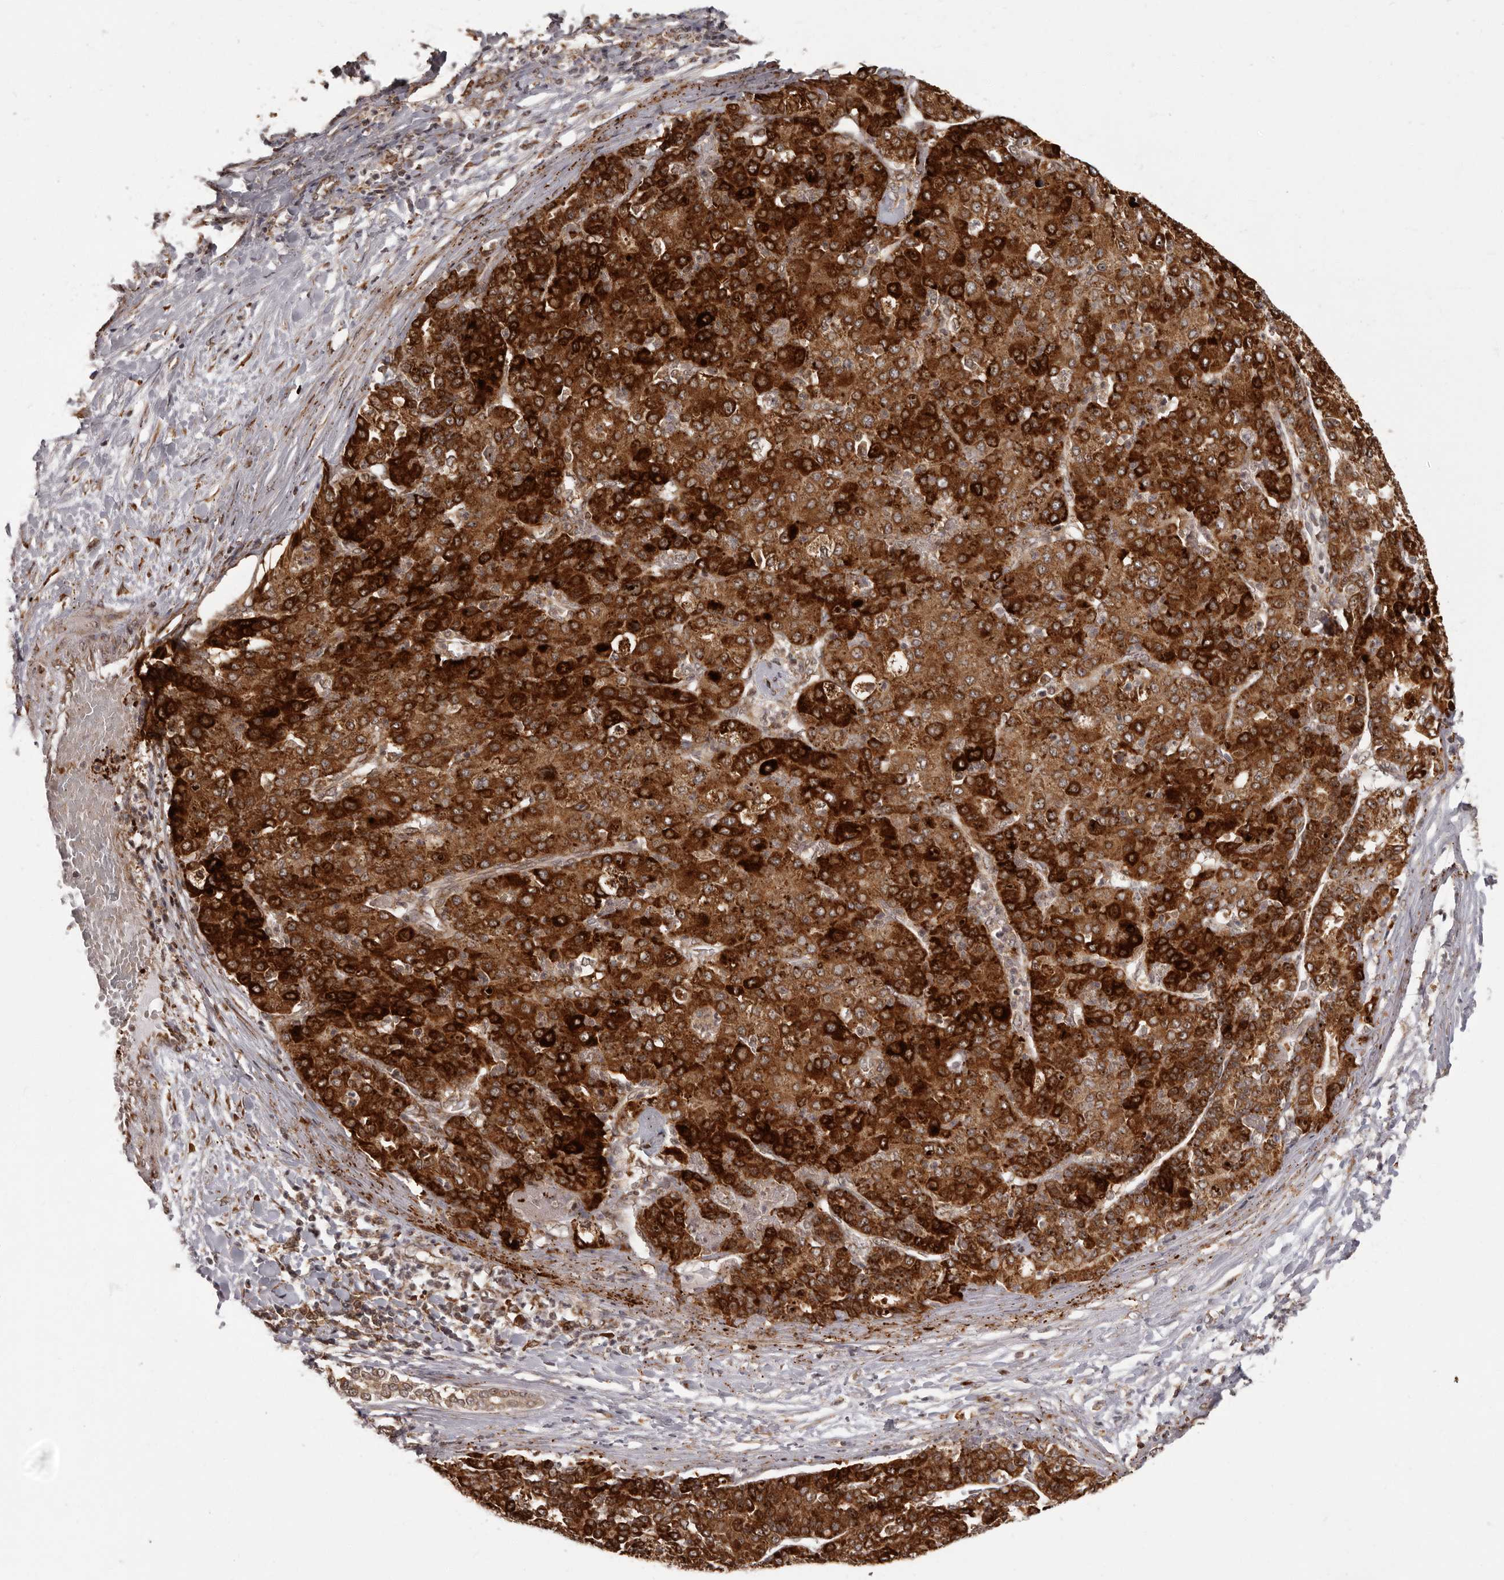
{"staining": {"intensity": "strong", "quantity": ">75%", "location": "cytoplasmic/membranous"}, "tissue": "liver cancer", "cell_type": "Tumor cells", "image_type": "cancer", "snomed": [{"axis": "morphology", "description": "Carcinoma, Hepatocellular, NOS"}, {"axis": "topography", "description": "Liver"}], "caption": "Liver cancer stained for a protein (brown) displays strong cytoplasmic/membranous positive positivity in approximately >75% of tumor cells.", "gene": "IL32", "patient": {"sex": "male", "age": 65}}